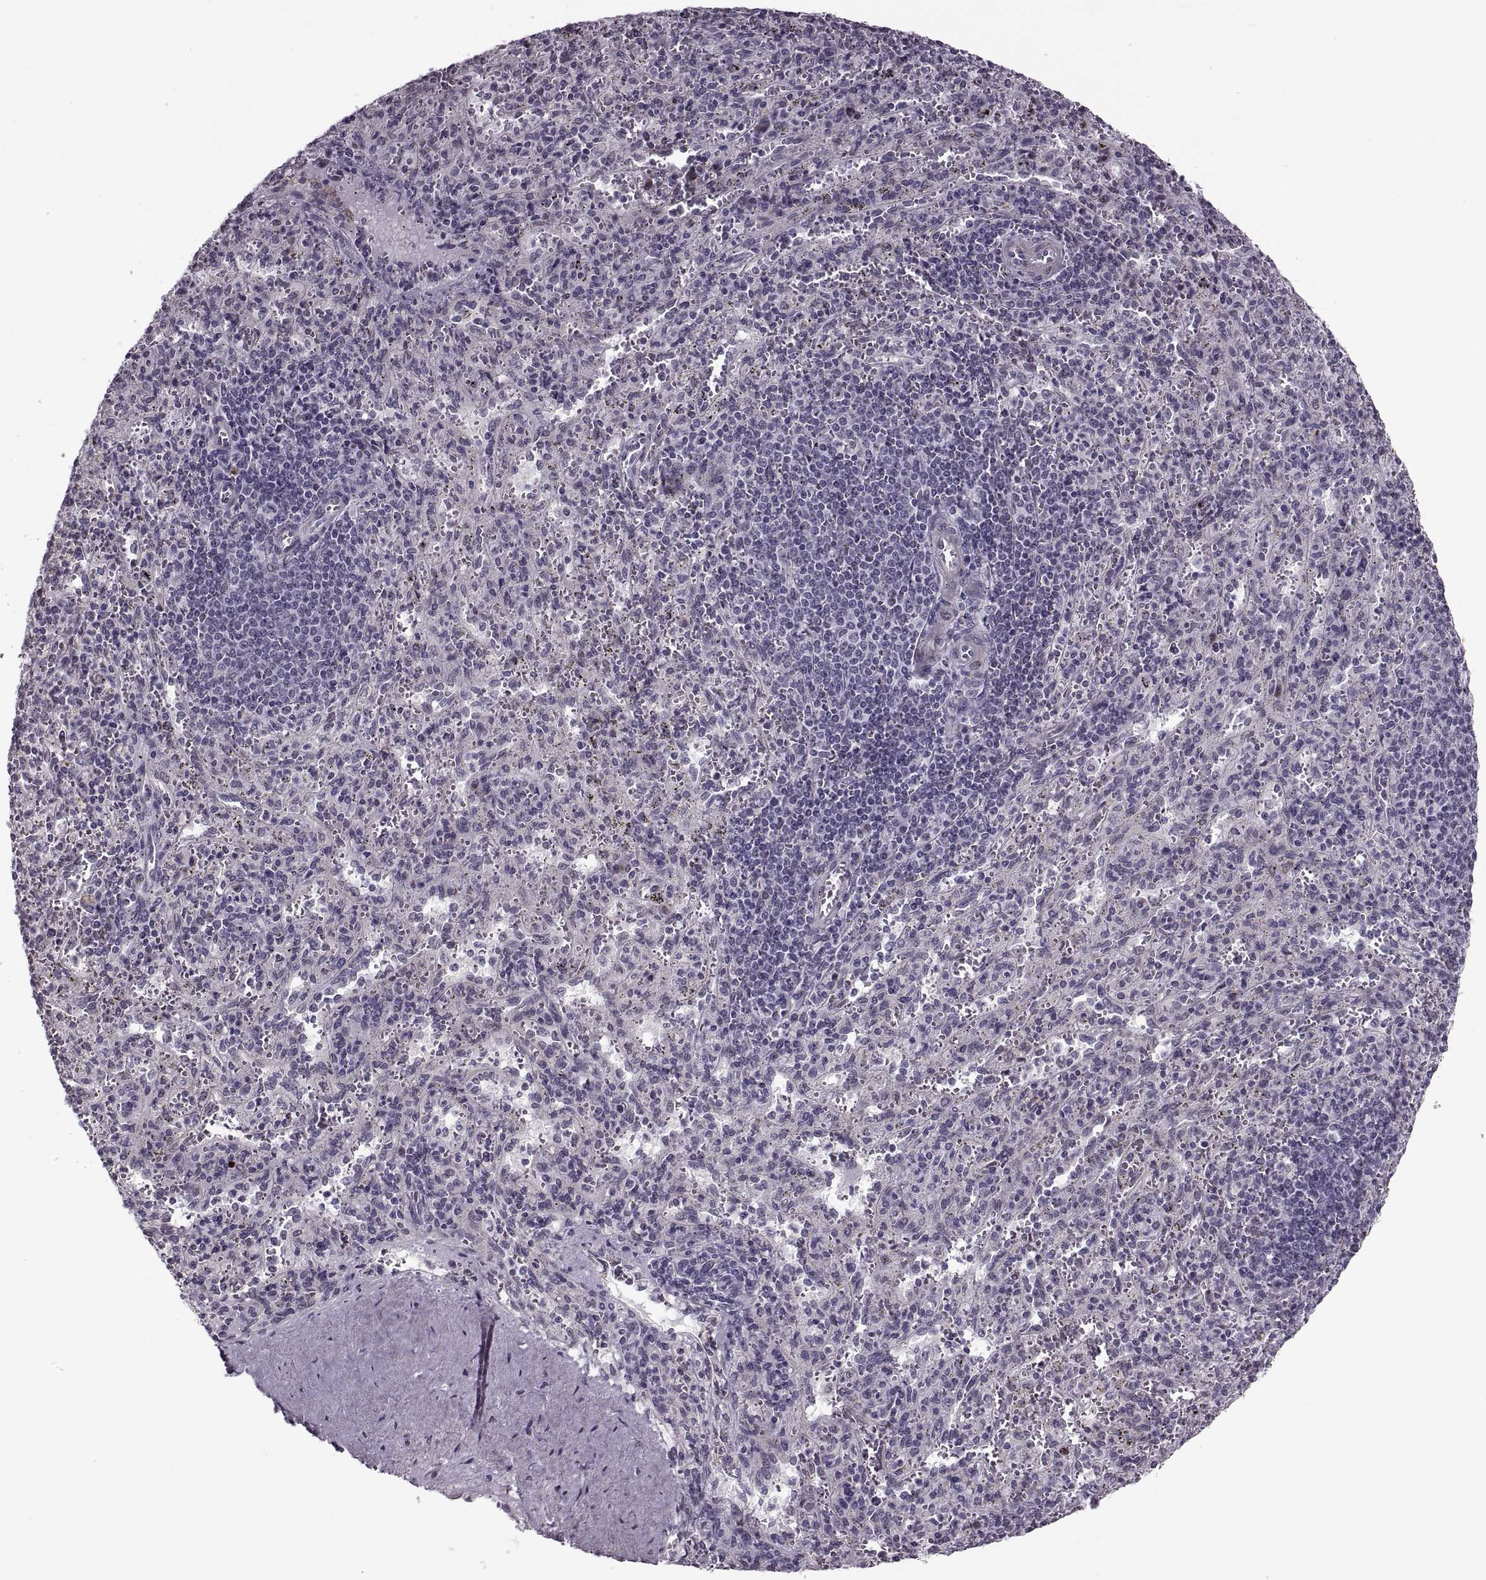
{"staining": {"intensity": "negative", "quantity": "none", "location": "none"}, "tissue": "spleen", "cell_type": "Cells in red pulp", "image_type": "normal", "snomed": [{"axis": "morphology", "description": "Normal tissue, NOS"}, {"axis": "topography", "description": "Spleen"}], "caption": "IHC photomicrograph of unremarkable spleen: spleen stained with DAB (3,3'-diaminobenzidine) reveals no significant protein positivity in cells in red pulp.", "gene": "PRSS37", "patient": {"sex": "male", "age": 57}}